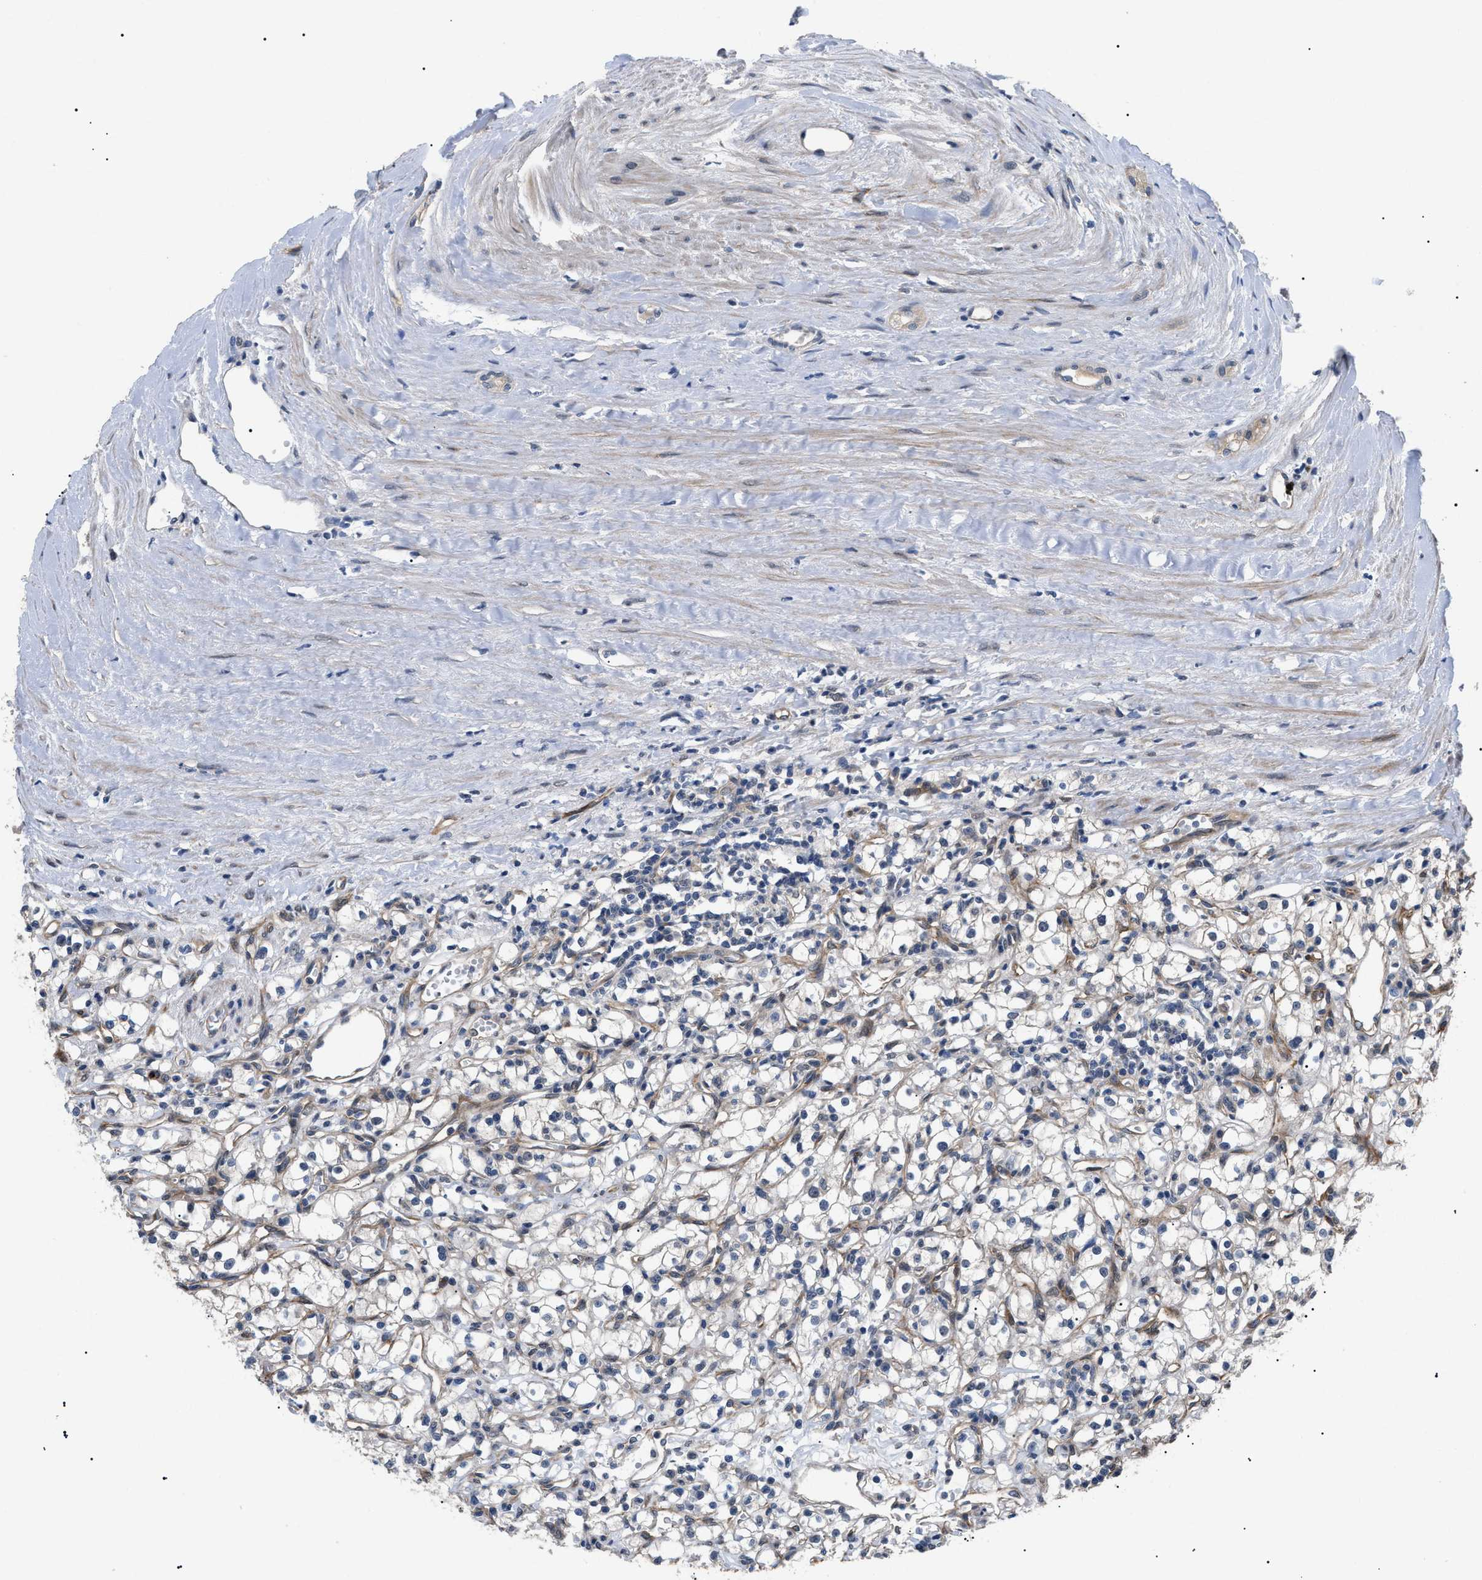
{"staining": {"intensity": "weak", "quantity": "25%-75%", "location": "cytoplasmic/membranous"}, "tissue": "renal cancer", "cell_type": "Tumor cells", "image_type": "cancer", "snomed": [{"axis": "morphology", "description": "Adenocarcinoma, NOS"}, {"axis": "topography", "description": "Kidney"}], "caption": "Protein analysis of renal cancer tissue shows weak cytoplasmic/membranous staining in about 25%-75% of tumor cells. (DAB IHC, brown staining for protein, blue staining for nuclei).", "gene": "CRCP", "patient": {"sex": "male", "age": 56}}